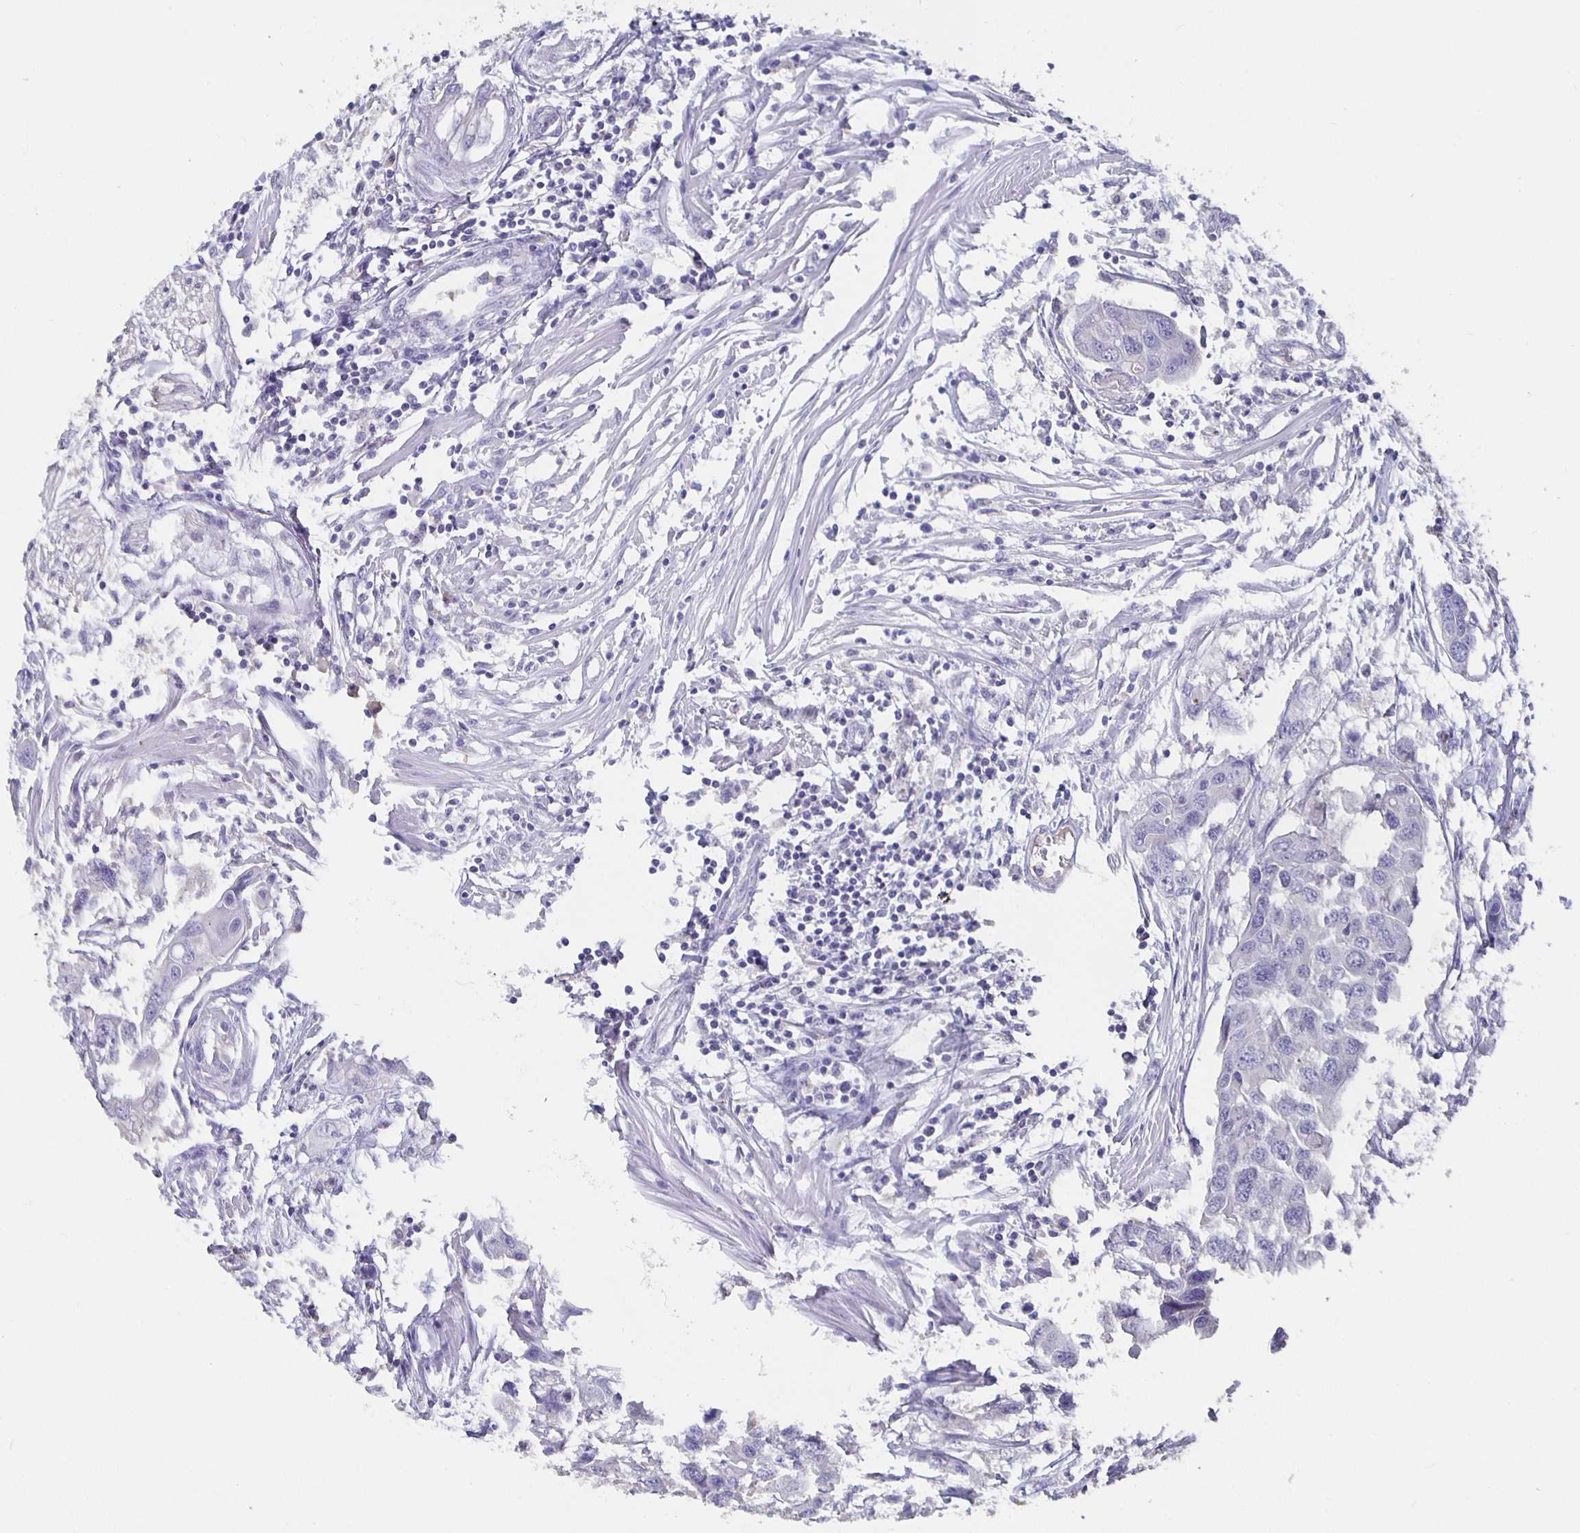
{"staining": {"intensity": "negative", "quantity": "none", "location": "none"}, "tissue": "colorectal cancer", "cell_type": "Tumor cells", "image_type": "cancer", "snomed": [{"axis": "morphology", "description": "Adenocarcinoma, NOS"}, {"axis": "topography", "description": "Colon"}], "caption": "This image is of adenocarcinoma (colorectal) stained with IHC to label a protein in brown with the nuclei are counter-stained blue. There is no expression in tumor cells.", "gene": "GPX4", "patient": {"sex": "male", "age": 77}}